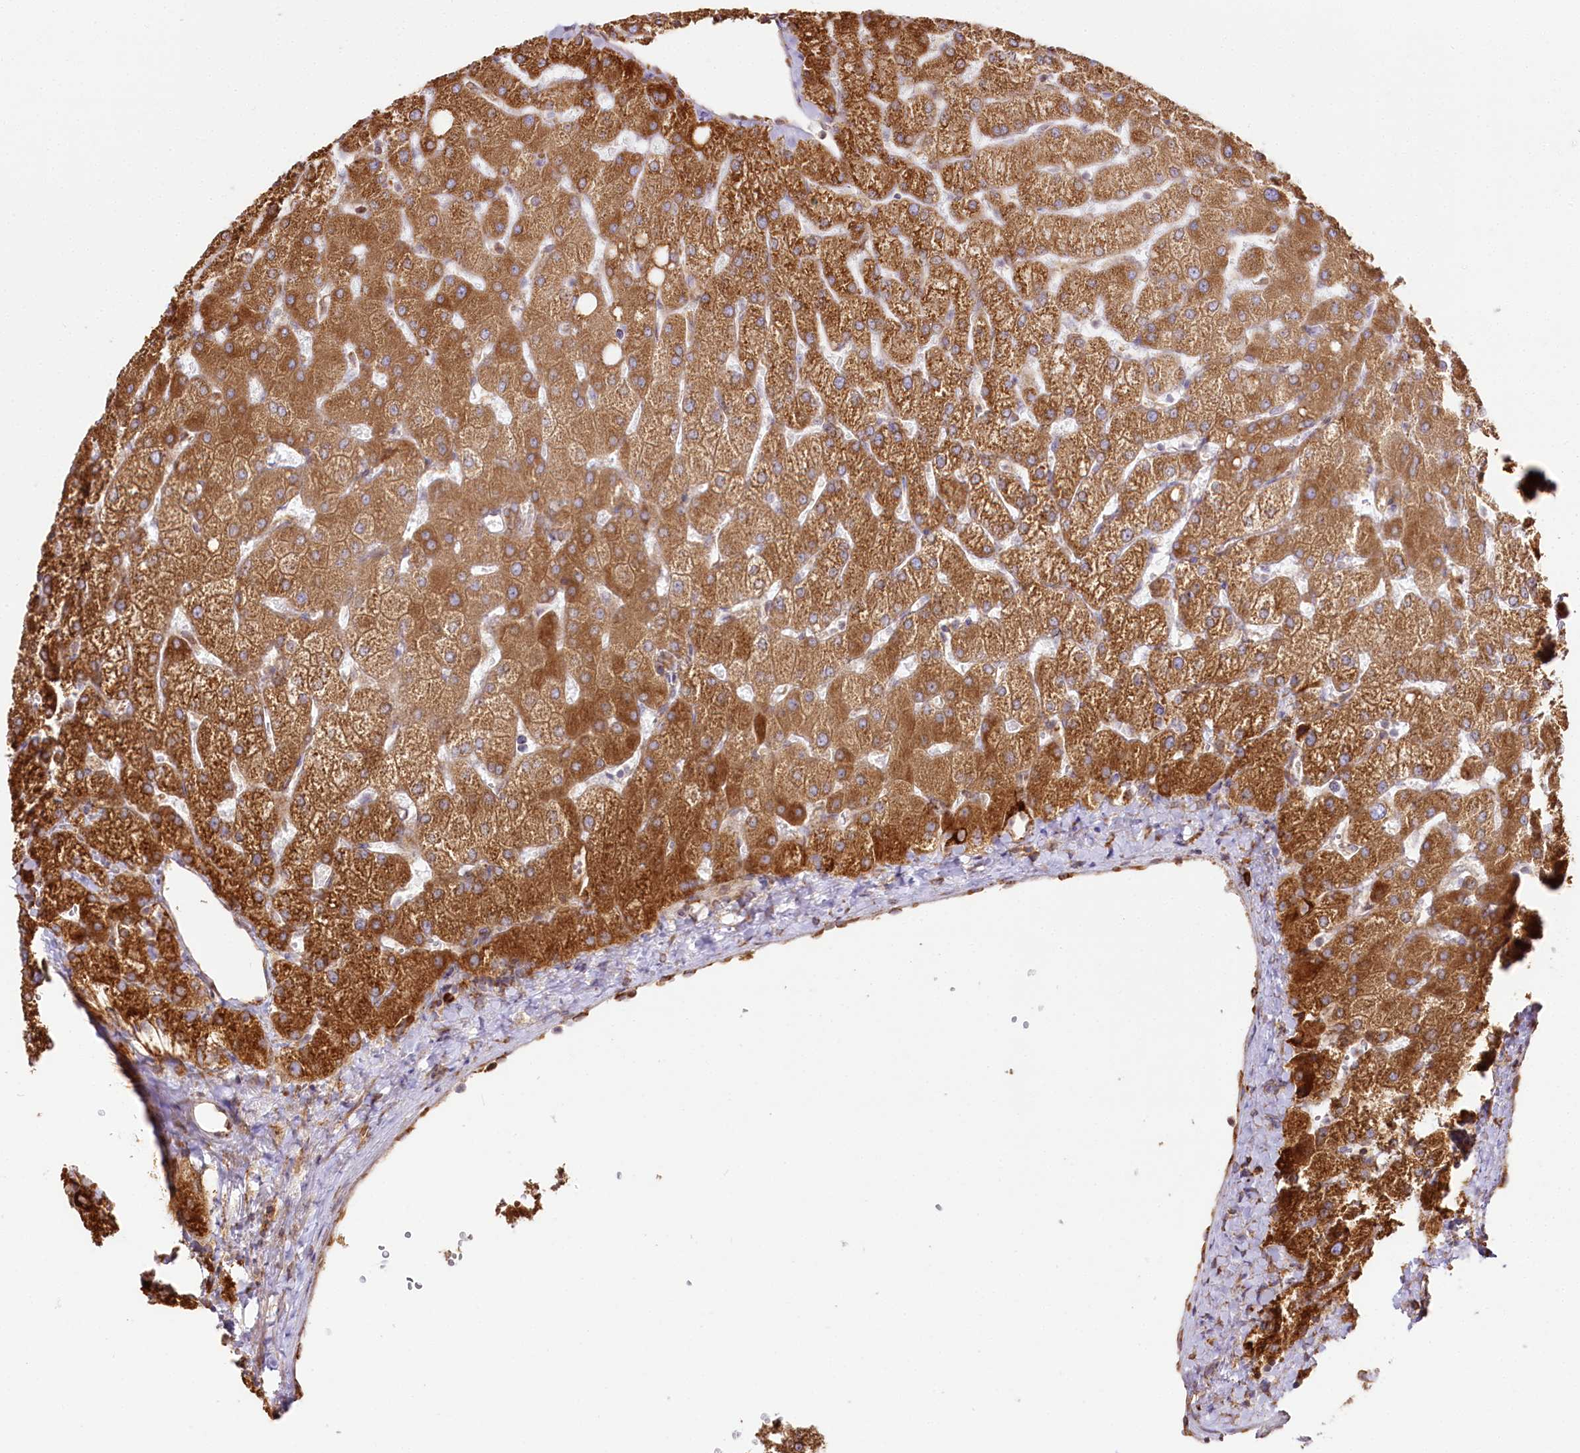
{"staining": {"intensity": "strong", "quantity": ">75%", "location": "cytoplasmic/membranous"}, "tissue": "liver", "cell_type": "Cholangiocytes", "image_type": "normal", "snomed": [{"axis": "morphology", "description": "Normal tissue, NOS"}, {"axis": "topography", "description": "Liver"}], "caption": "The histopathology image displays staining of normal liver, revealing strong cytoplasmic/membranous protein positivity (brown color) within cholangiocytes.", "gene": "CNPY2", "patient": {"sex": "female", "age": 54}}